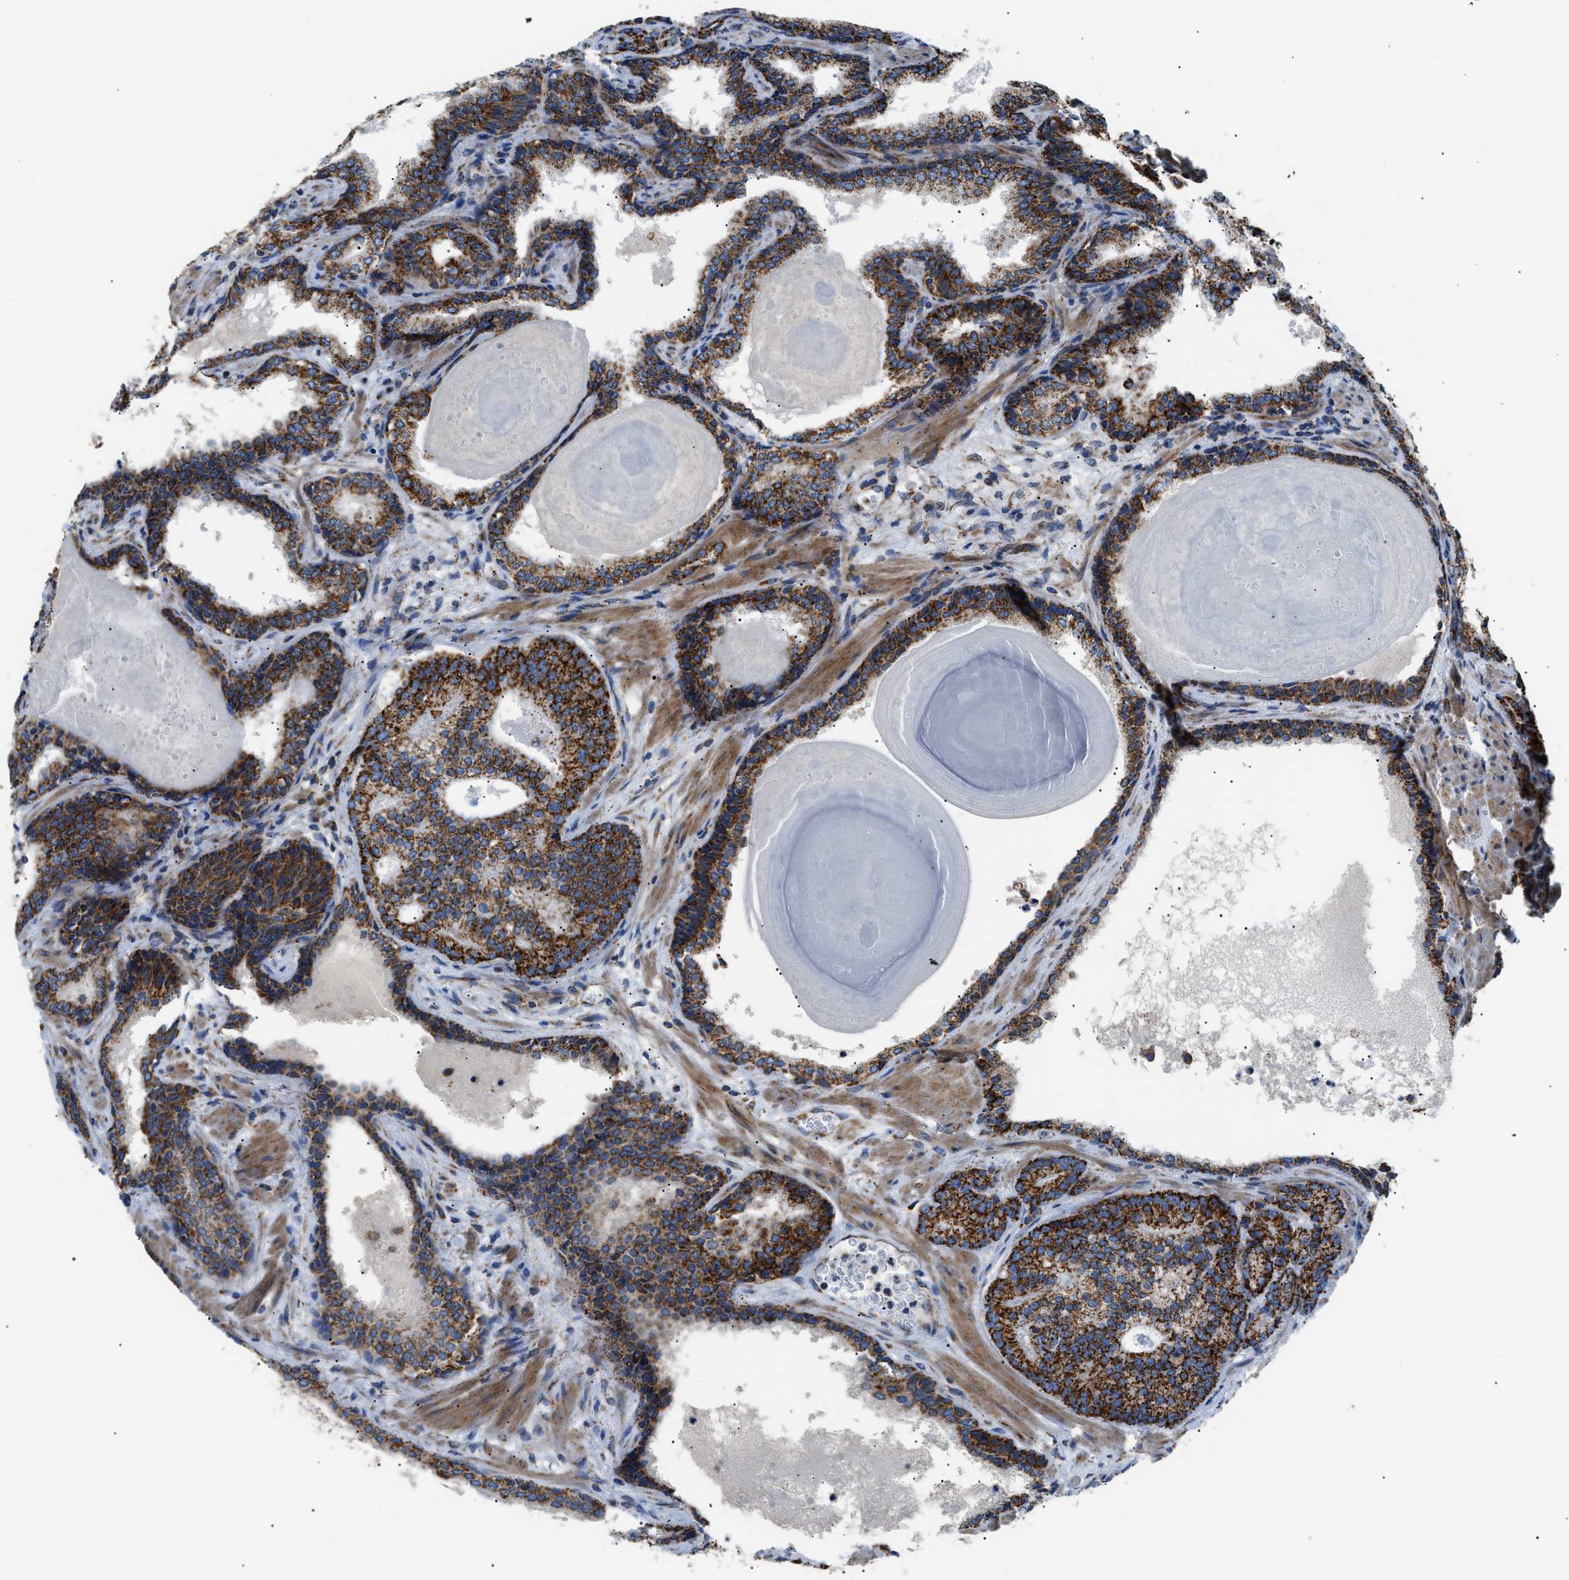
{"staining": {"intensity": "strong", "quantity": ">75%", "location": "cytoplasmic/membranous"}, "tissue": "prostate cancer", "cell_type": "Tumor cells", "image_type": "cancer", "snomed": [{"axis": "morphology", "description": "Adenocarcinoma, High grade"}, {"axis": "topography", "description": "Prostate"}], "caption": "Adenocarcinoma (high-grade) (prostate) stained for a protein (brown) reveals strong cytoplasmic/membranous positive expression in about >75% of tumor cells.", "gene": "PHB2", "patient": {"sex": "male", "age": 61}}